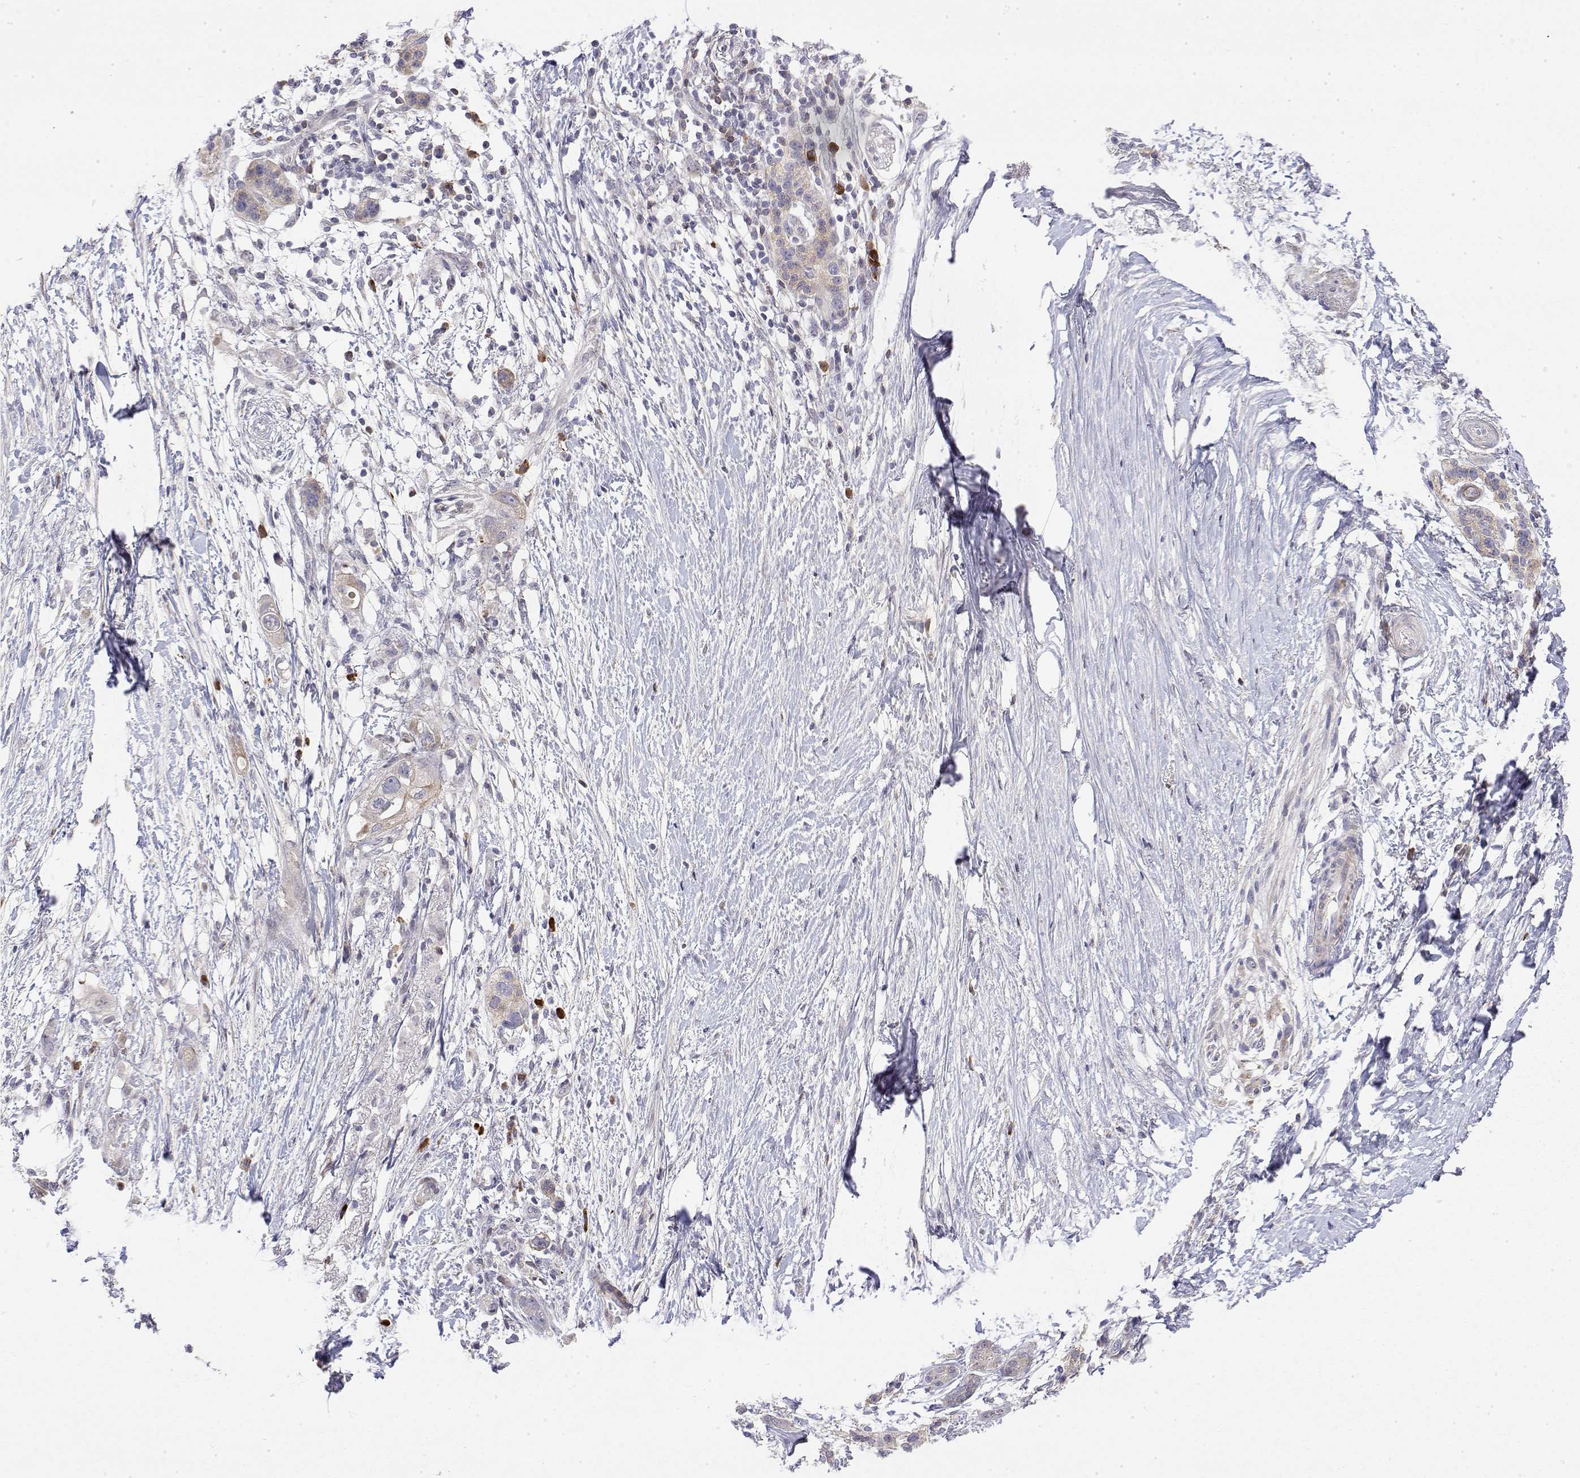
{"staining": {"intensity": "negative", "quantity": "none", "location": "none"}, "tissue": "pancreatic cancer", "cell_type": "Tumor cells", "image_type": "cancer", "snomed": [{"axis": "morphology", "description": "Adenocarcinoma, NOS"}, {"axis": "topography", "description": "Pancreas"}], "caption": "Tumor cells show no significant protein expression in adenocarcinoma (pancreatic).", "gene": "IGFBP4", "patient": {"sex": "female", "age": 72}}